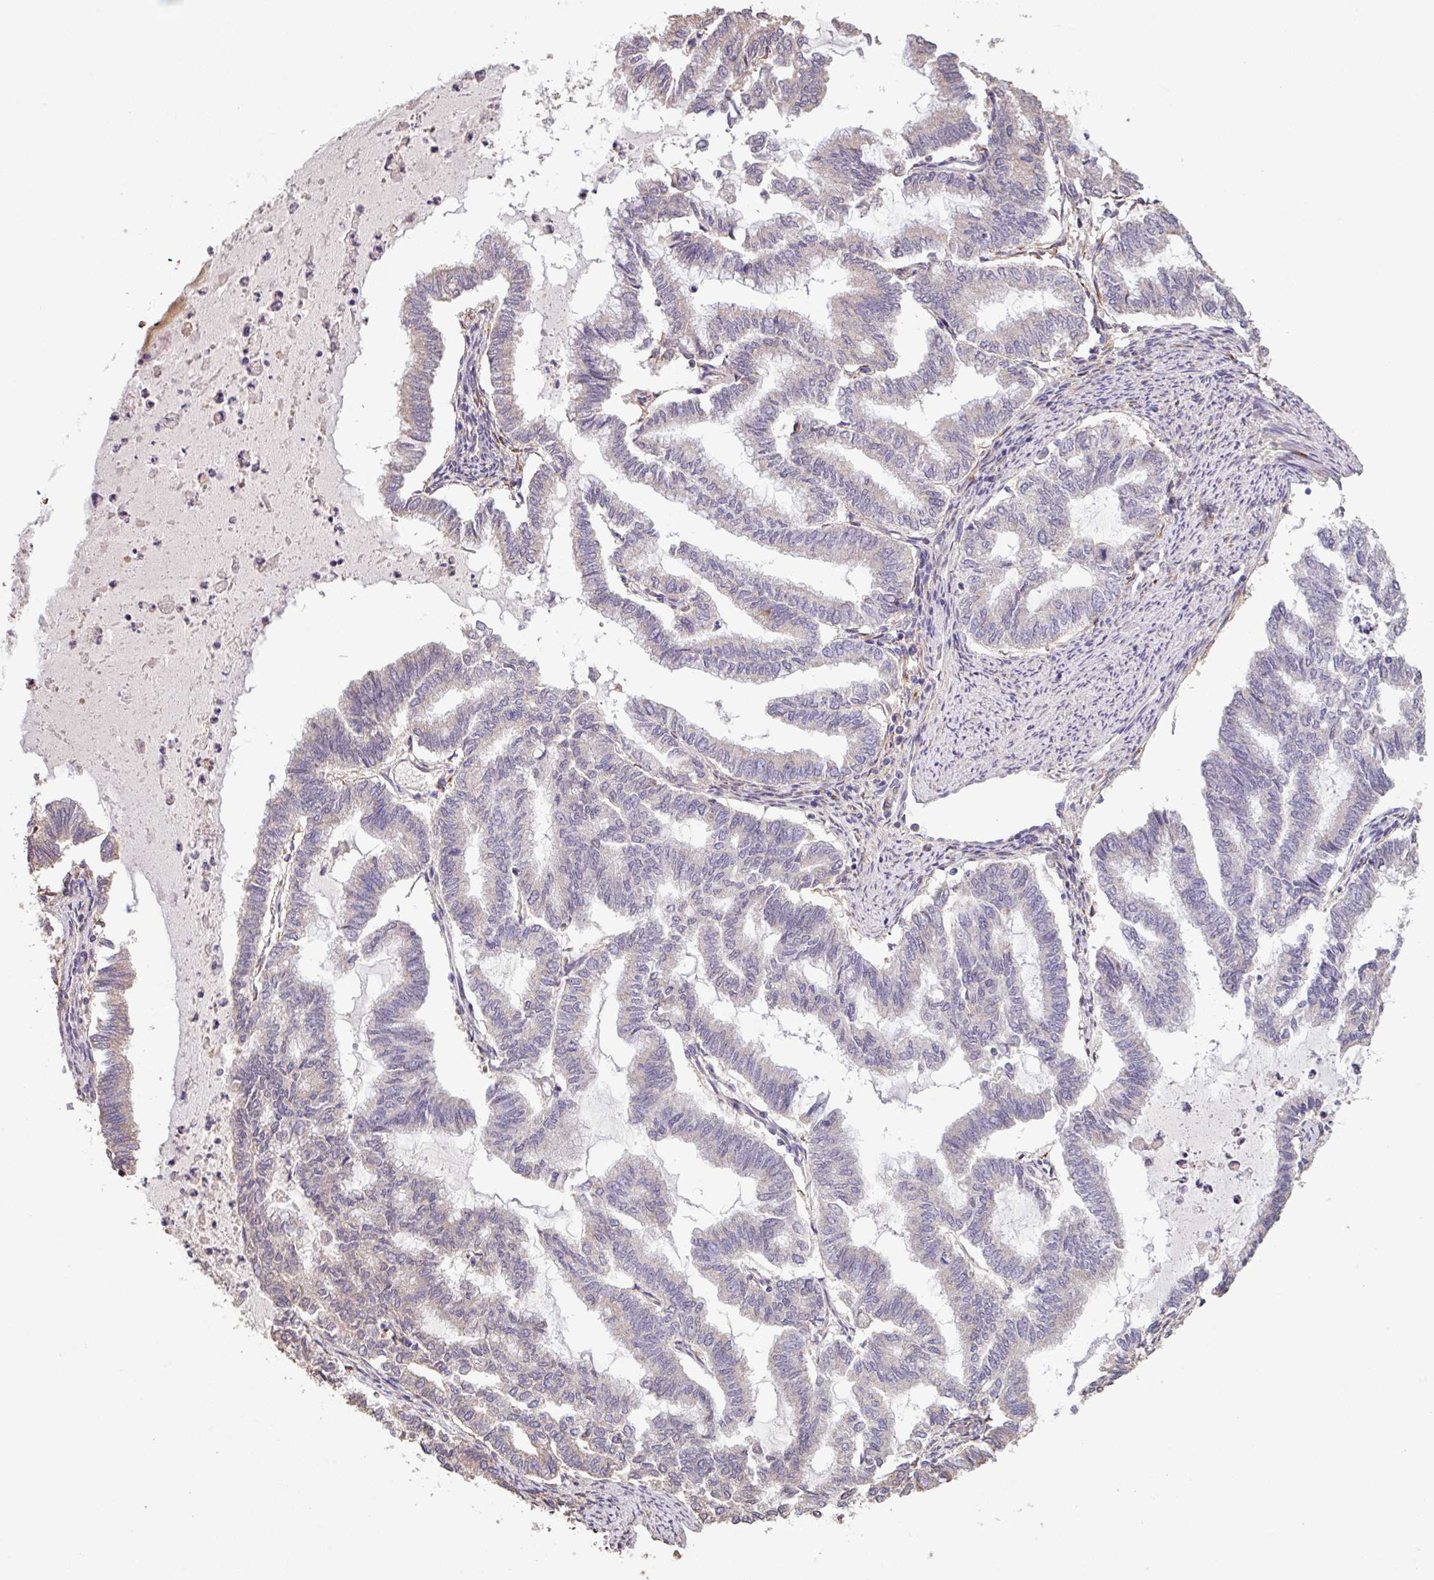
{"staining": {"intensity": "negative", "quantity": "none", "location": "none"}, "tissue": "endometrial cancer", "cell_type": "Tumor cells", "image_type": "cancer", "snomed": [{"axis": "morphology", "description": "Adenocarcinoma, NOS"}, {"axis": "topography", "description": "Endometrium"}], "caption": "High power microscopy histopathology image of an immunohistochemistry micrograph of endometrial cancer (adenocarcinoma), revealing no significant staining in tumor cells.", "gene": "ISLR", "patient": {"sex": "female", "age": 79}}